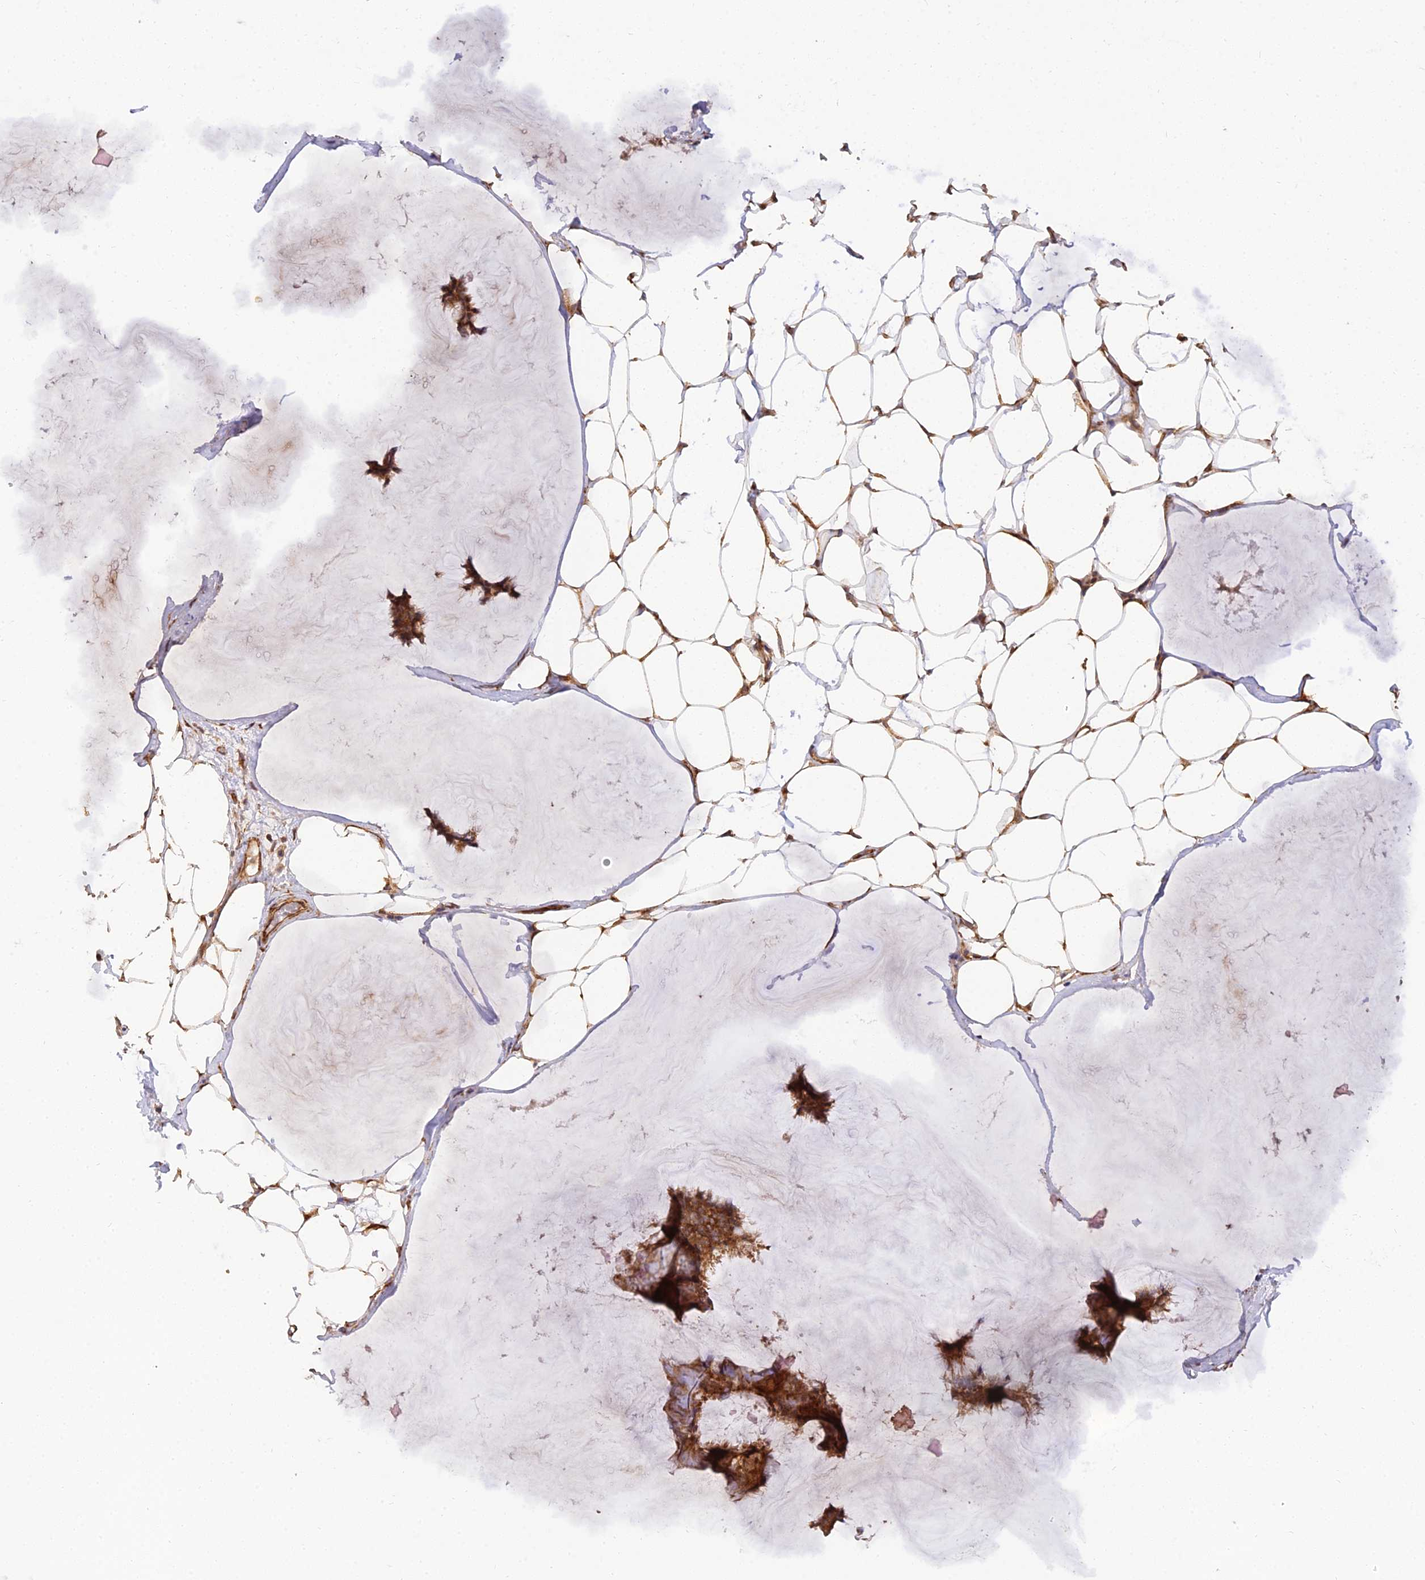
{"staining": {"intensity": "strong", "quantity": ">75%", "location": "cytoplasmic/membranous"}, "tissue": "breast cancer", "cell_type": "Tumor cells", "image_type": "cancer", "snomed": [{"axis": "morphology", "description": "Duct carcinoma"}, {"axis": "topography", "description": "Breast"}], "caption": "A brown stain labels strong cytoplasmic/membranous positivity of a protein in human breast cancer (invasive ductal carcinoma) tumor cells. The protein of interest is shown in brown color, while the nuclei are stained blue.", "gene": "ARL8B", "patient": {"sex": "female", "age": 93}}